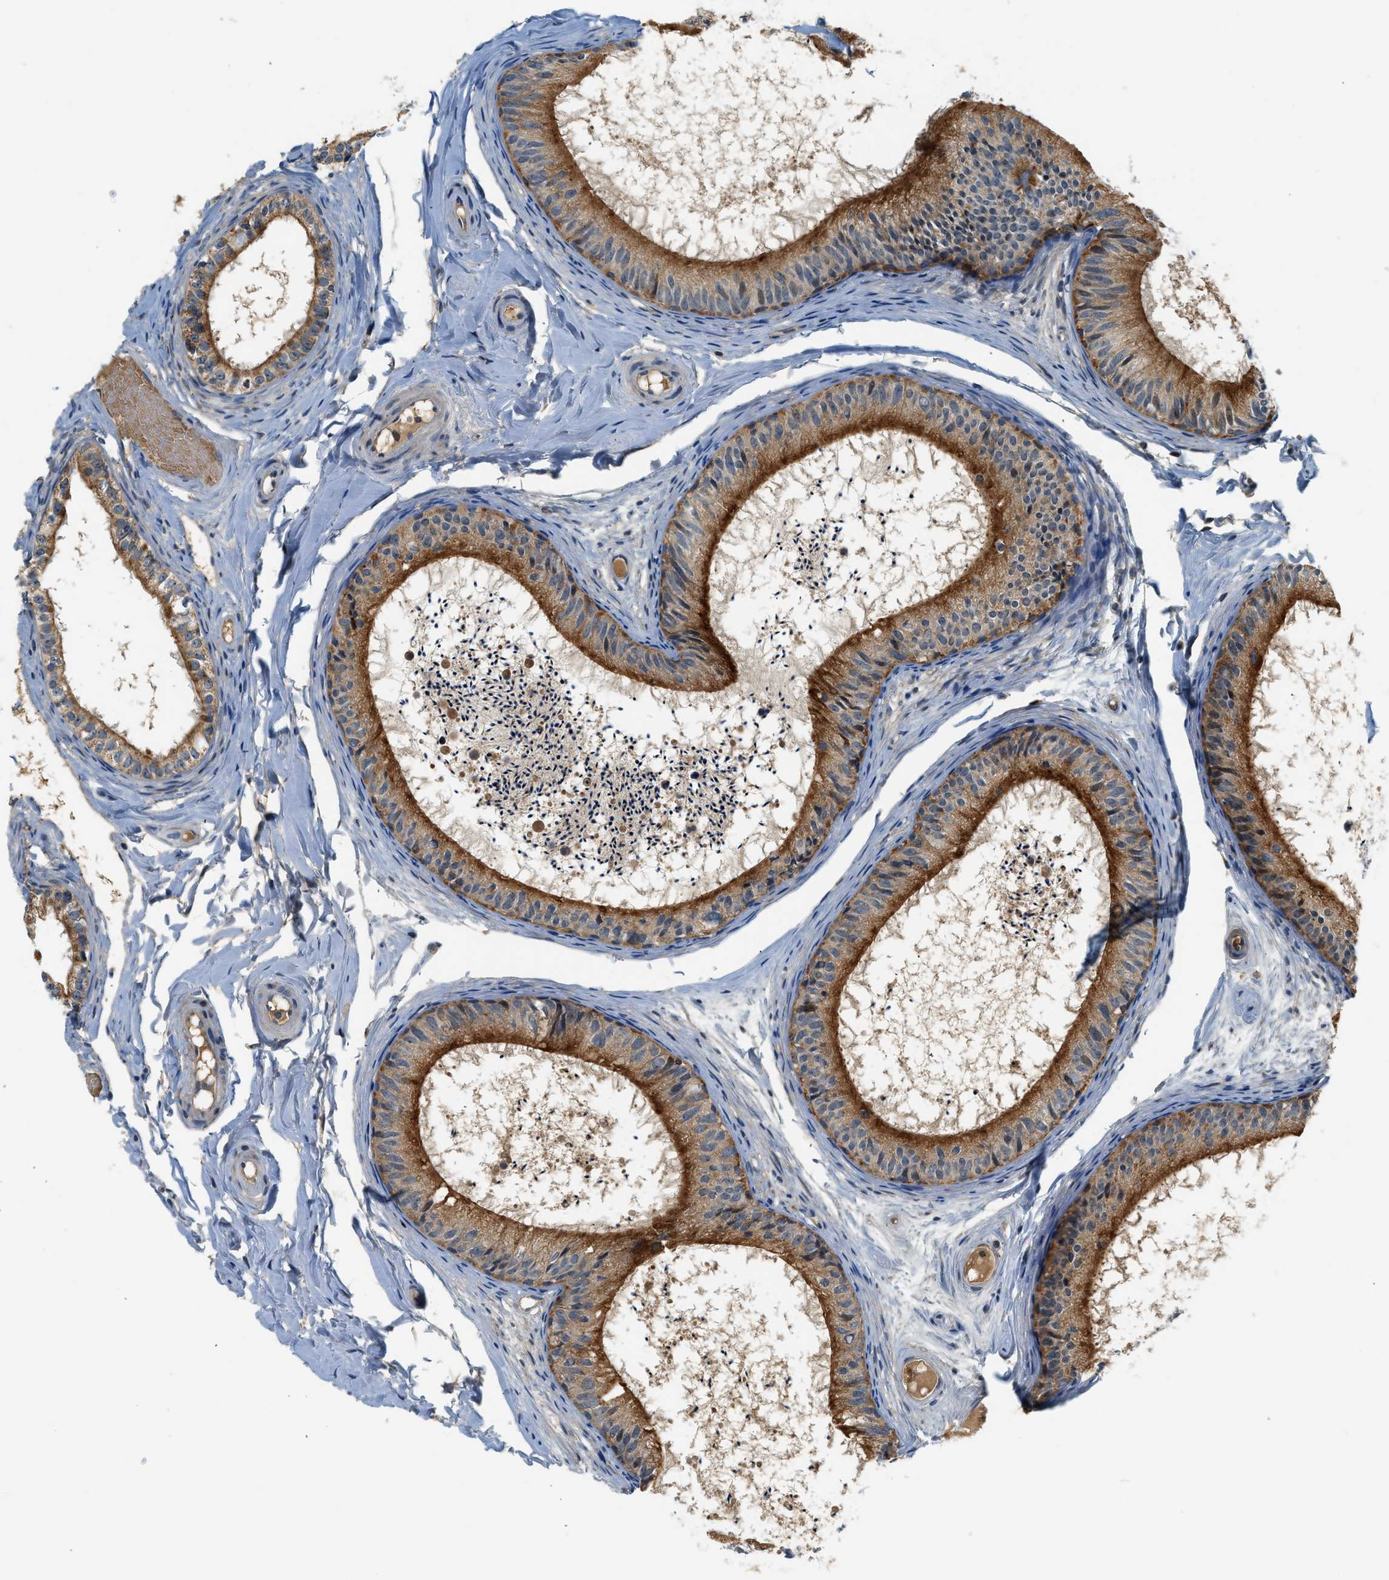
{"staining": {"intensity": "moderate", "quantity": ">75%", "location": "cytoplasmic/membranous"}, "tissue": "epididymis", "cell_type": "Glandular cells", "image_type": "normal", "snomed": [{"axis": "morphology", "description": "Normal tissue, NOS"}, {"axis": "topography", "description": "Epididymis"}], "caption": "This is a micrograph of IHC staining of normal epididymis, which shows moderate positivity in the cytoplasmic/membranous of glandular cells.", "gene": "KCNK1", "patient": {"sex": "male", "age": 46}}